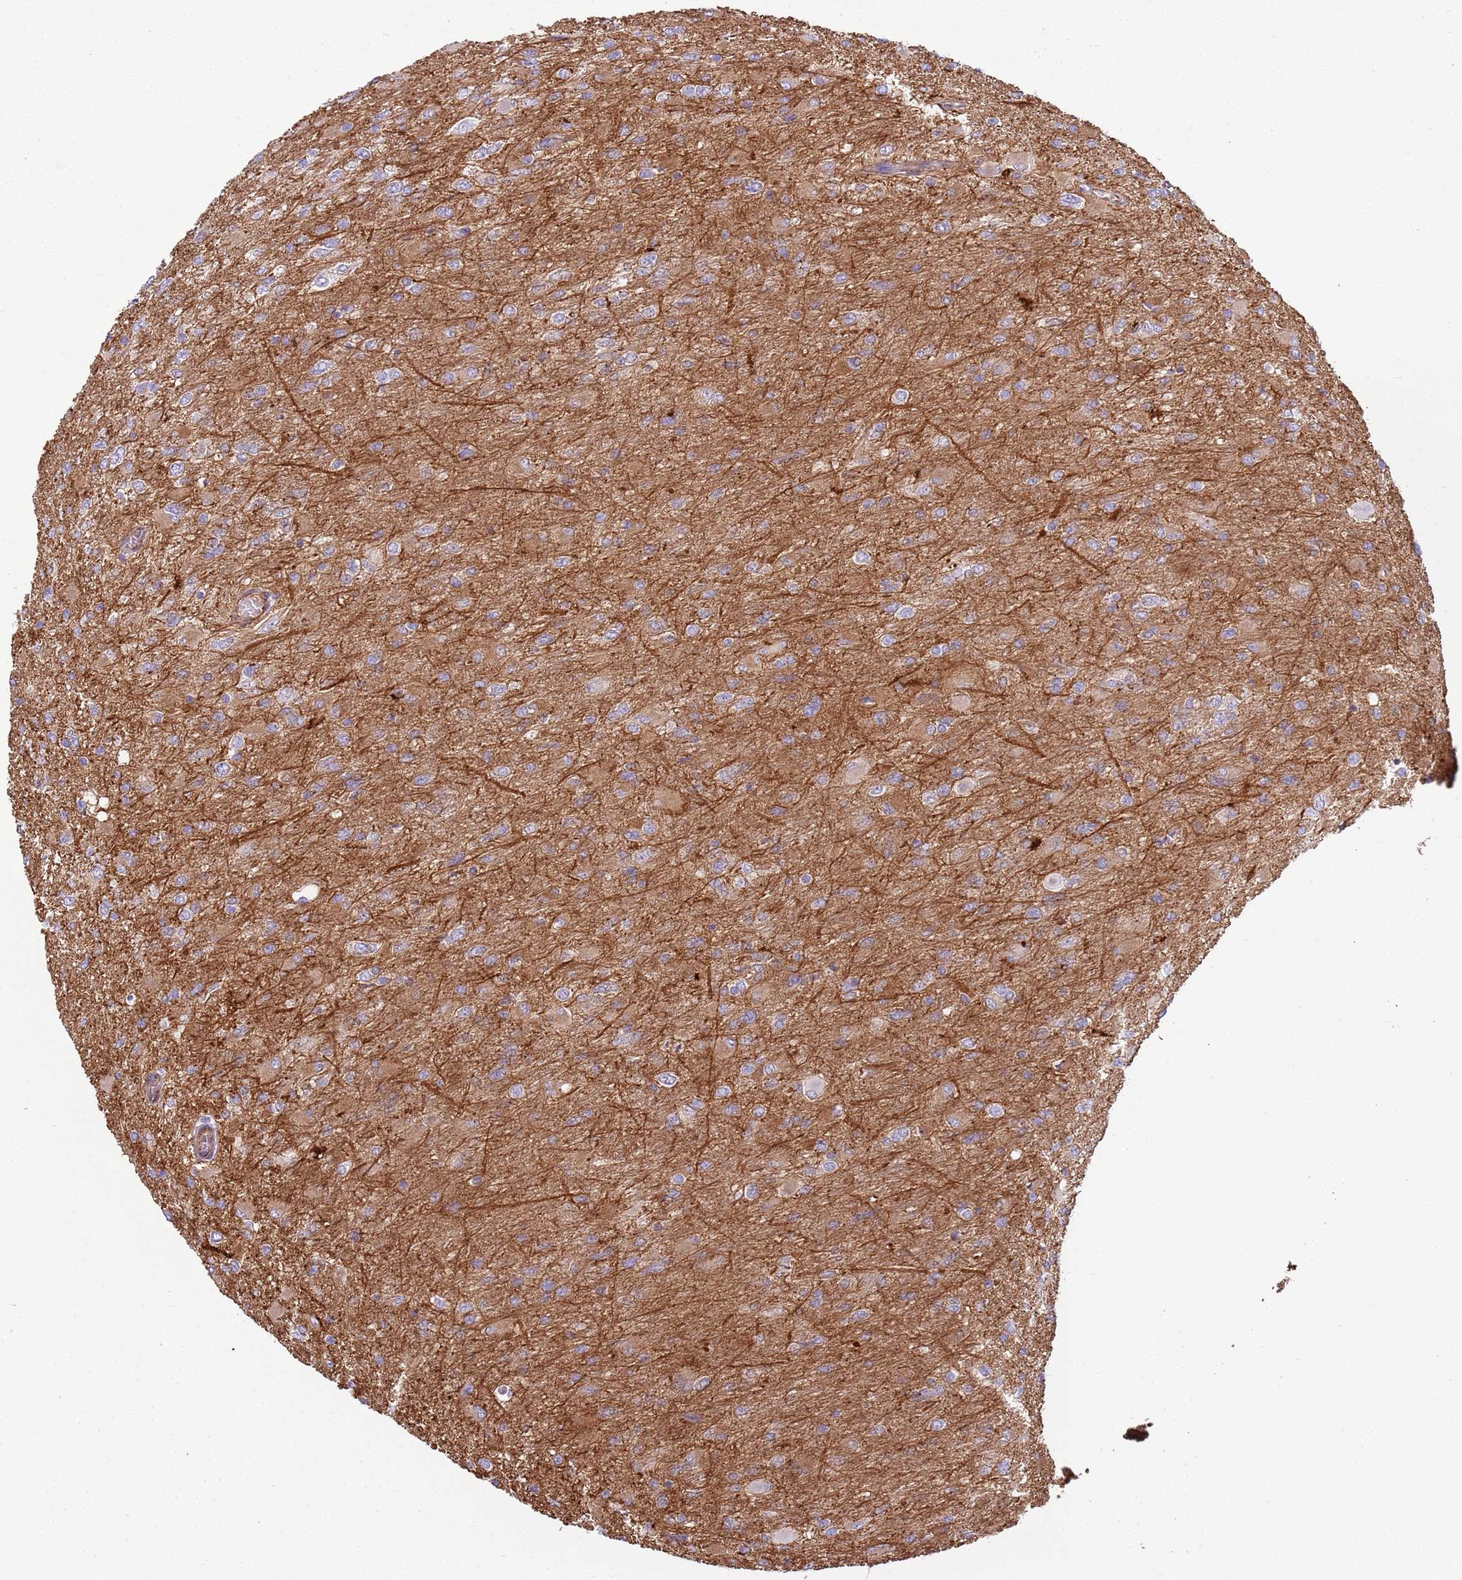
{"staining": {"intensity": "negative", "quantity": "none", "location": "none"}, "tissue": "glioma", "cell_type": "Tumor cells", "image_type": "cancer", "snomed": [{"axis": "morphology", "description": "Glioma, malignant, High grade"}, {"axis": "topography", "description": "Cerebral cortex"}], "caption": "The IHC histopathology image has no significant expression in tumor cells of glioma tissue.", "gene": "GNAI3", "patient": {"sex": "female", "age": 36}}